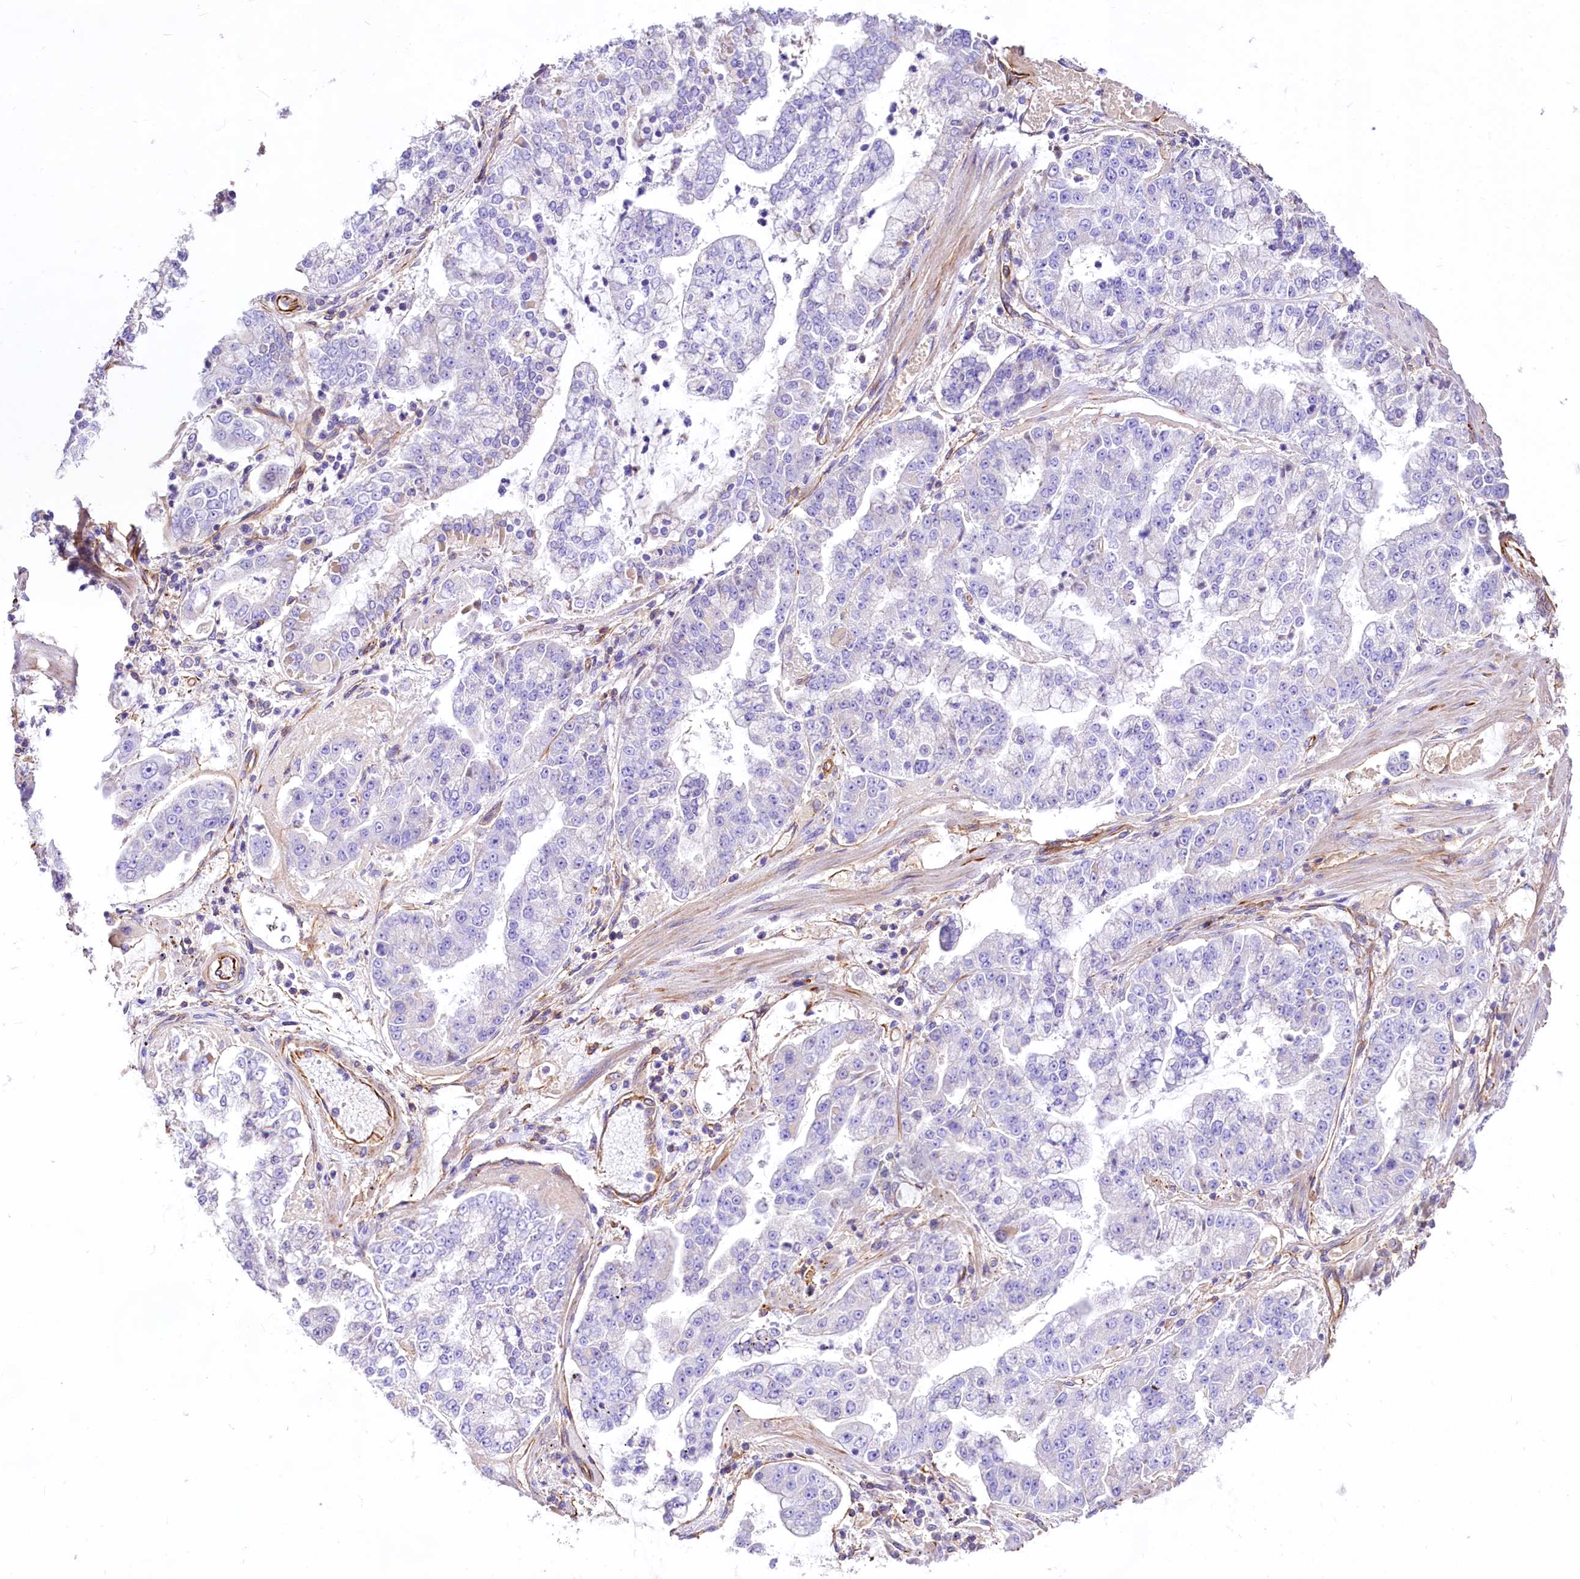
{"staining": {"intensity": "negative", "quantity": "none", "location": "none"}, "tissue": "stomach cancer", "cell_type": "Tumor cells", "image_type": "cancer", "snomed": [{"axis": "morphology", "description": "Adenocarcinoma, NOS"}, {"axis": "topography", "description": "Stomach"}], "caption": "IHC histopathology image of neoplastic tissue: stomach cancer (adenocarcinoma) stained with DAB (3,3'-diaminobenzidine) reveals no significant protein positivity in tumor cells.", "gene": "CD99", "patient": {"sex": "male", "age": 76}}